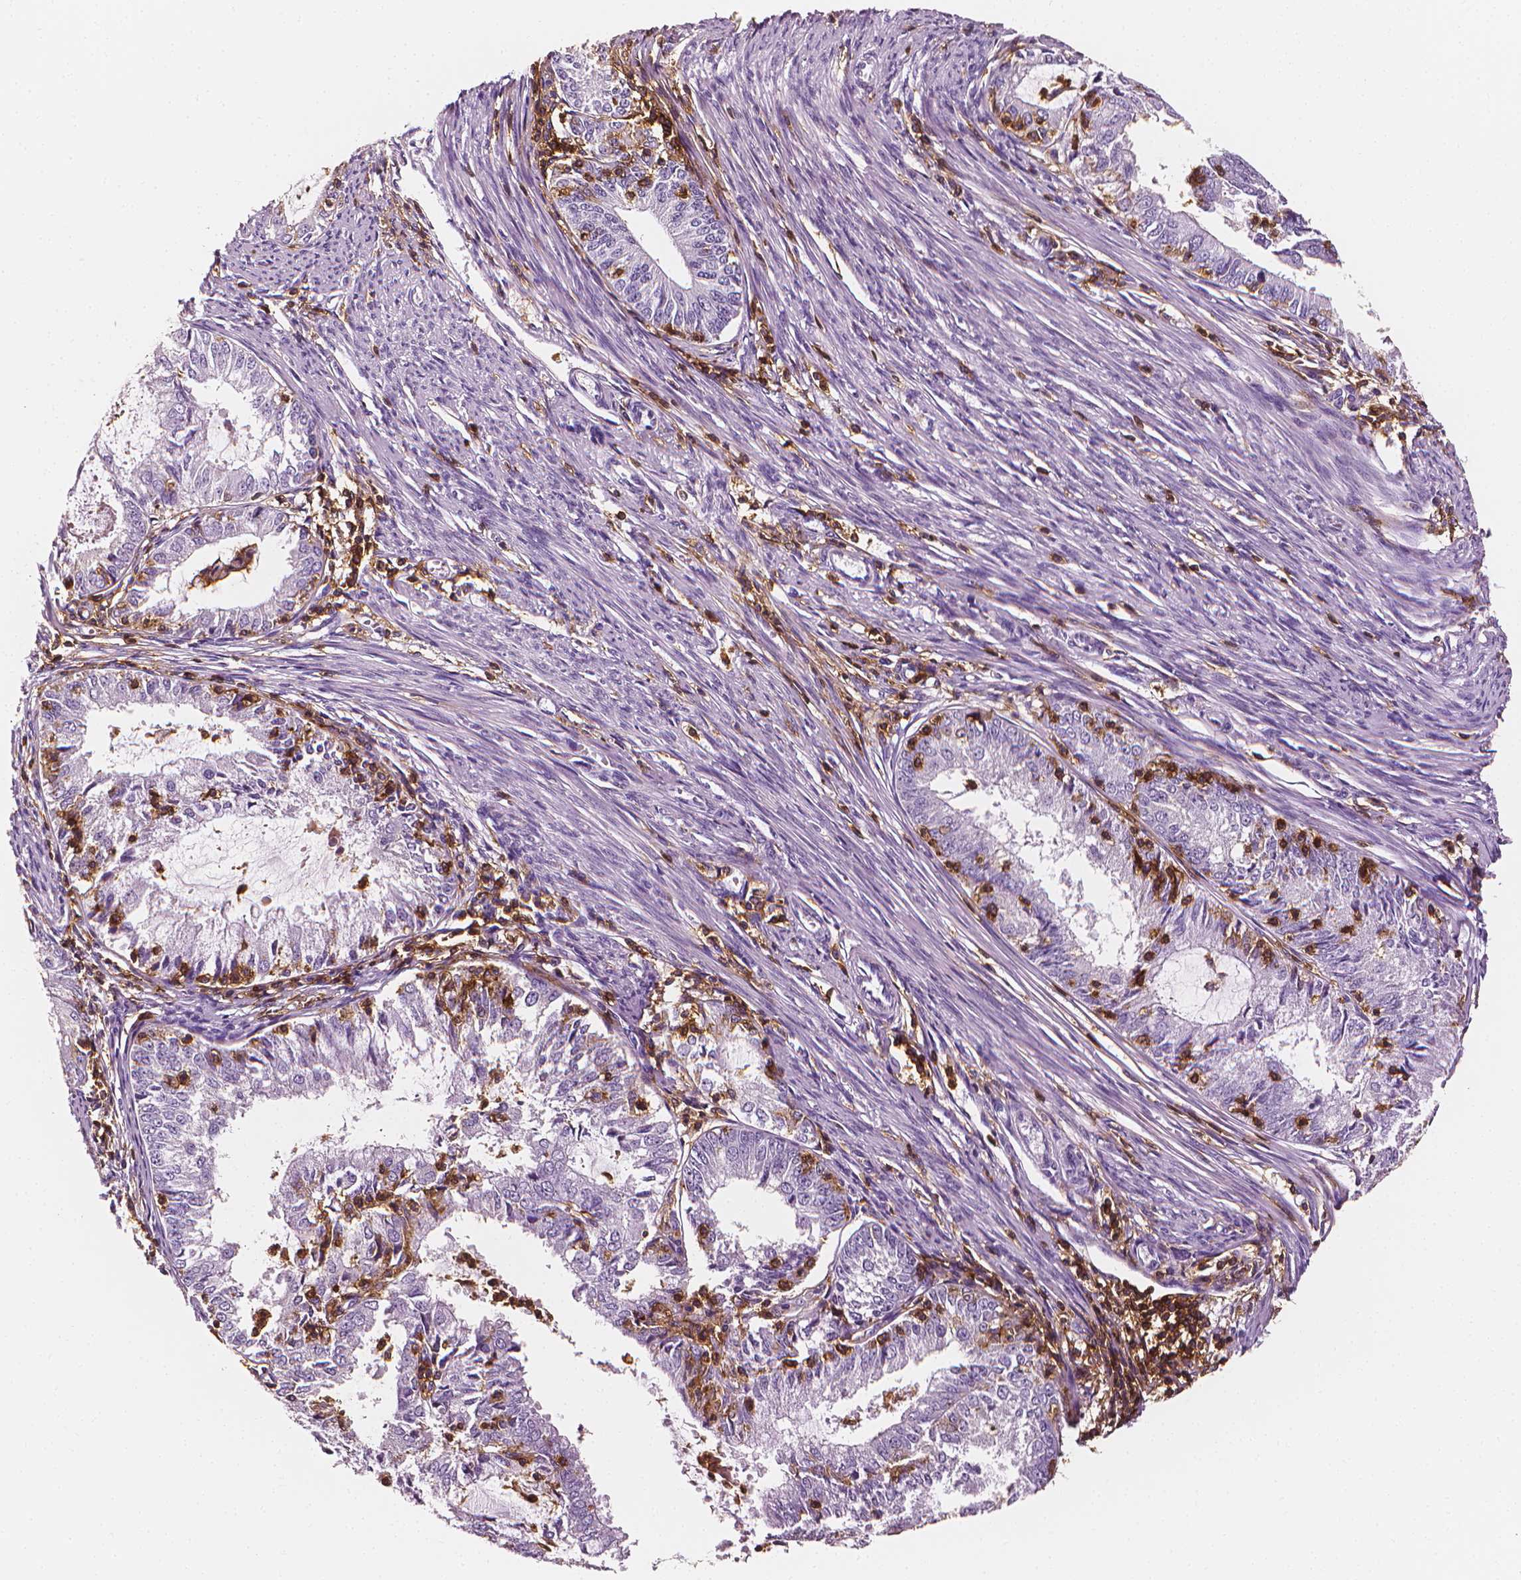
{"staining": {"intensity": "negative", "quantity": "none", "location": "none"}, "tissue": "endometrial cancer", "cell_type": "Tumor cells", "image_type": "cancer", "snomed": [{"axis": "morphology", "description": "Adenocarcinoma, NOS"}, {"axis": "topography", "description": "Endometrium"}], "caption": "This is an IHC image of endometrial adenocarcinoma. There is no expression in tumor cells.", "gene": "PTPRC", "patient": {"sex": "female", "age": 57}}